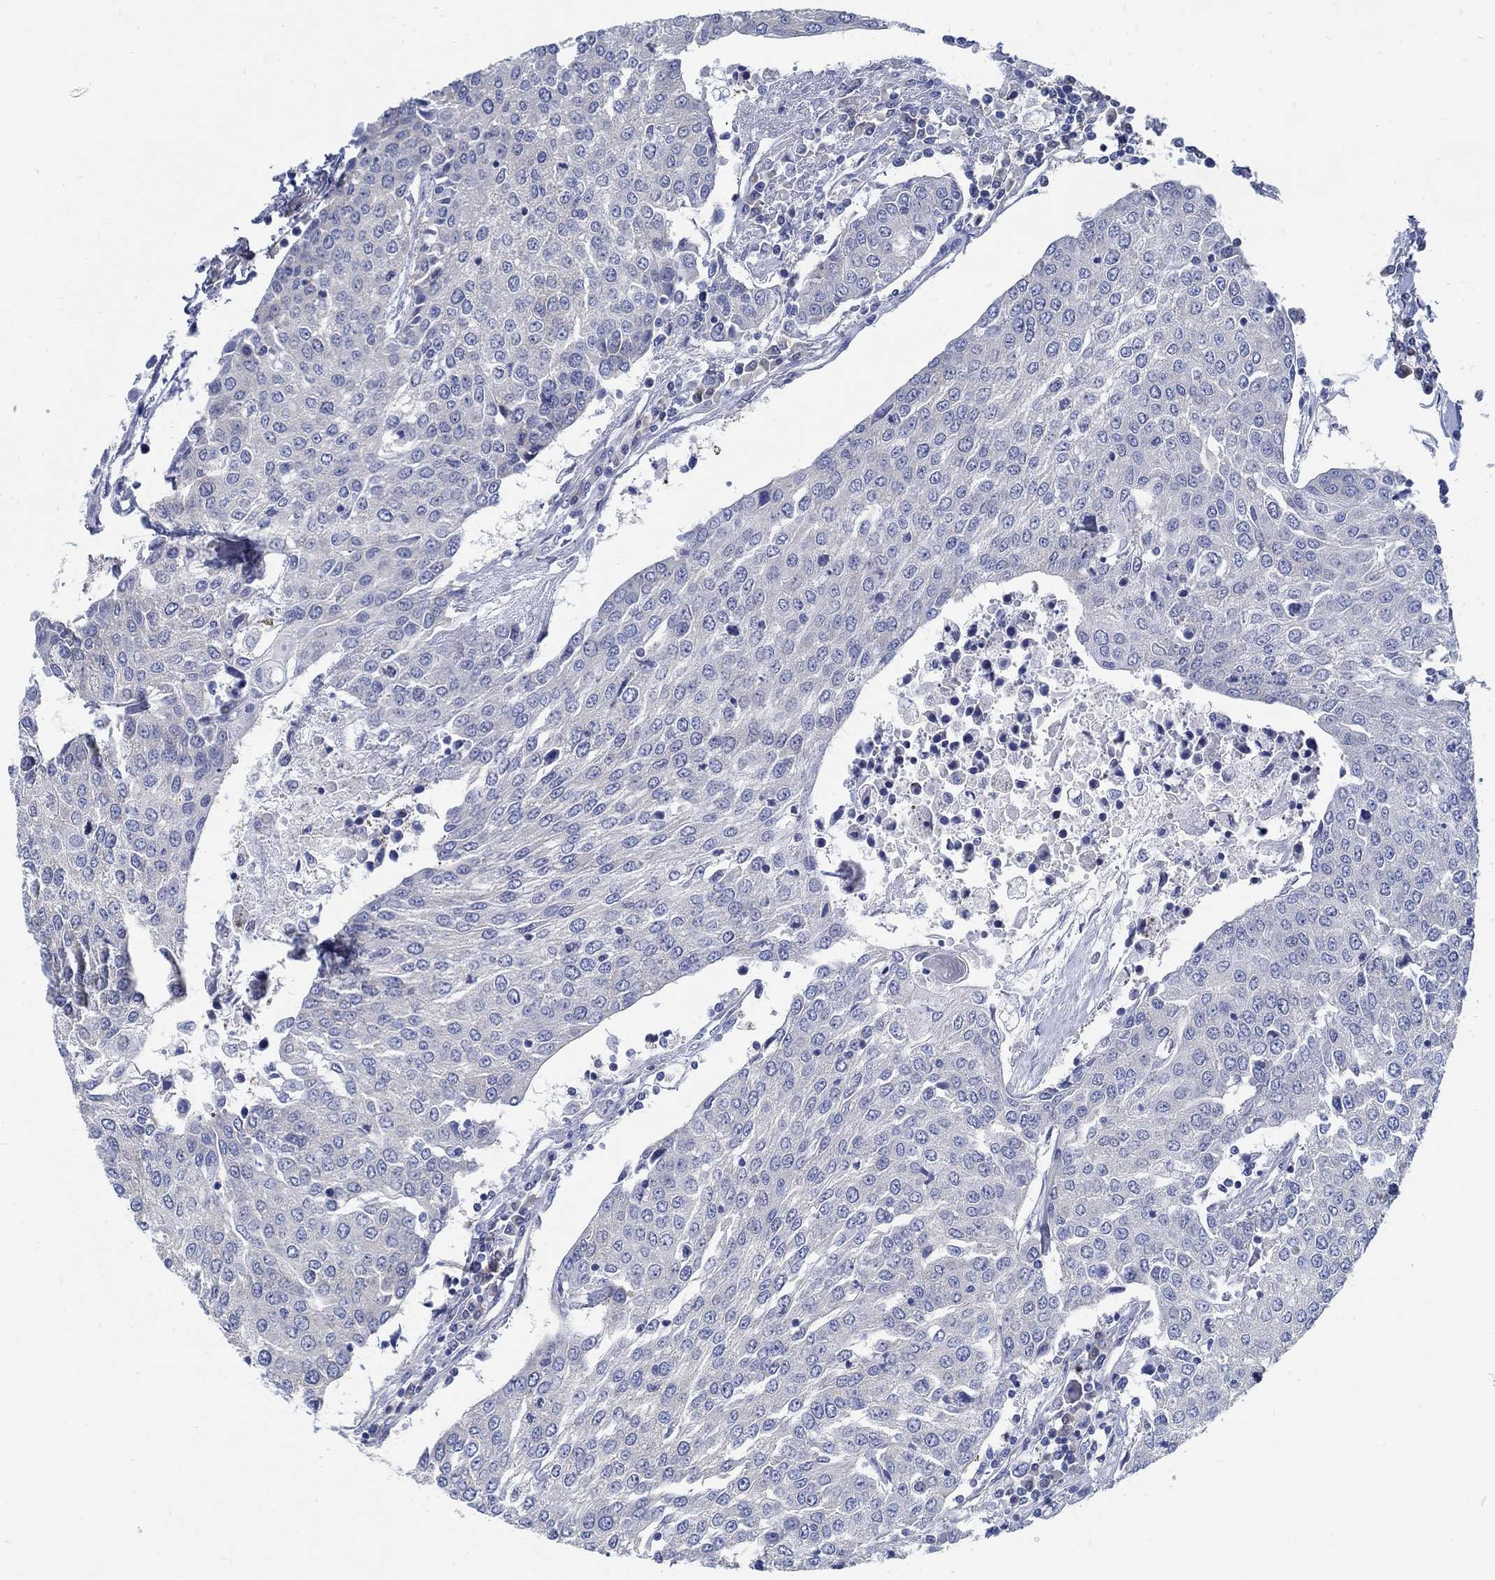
{"staining": {"intensity": "negative", "quantity": "none", "location": "none"}, "tissue": "urothelial cancer", "cell_type": "Tumor cells", "image_type": "cancer", "snomed": [{"axis": "morphology", "description": "Urothelial carcinoma, High grade"}, {"axis": "topography", "description": "Urinary bladder"}], "caption": "Immunohistochemistry of urothelial cancer exhibits no expression in tumor cells.", "gene": "C15orf39", "patient": {"sex": "female", "age": 85}}